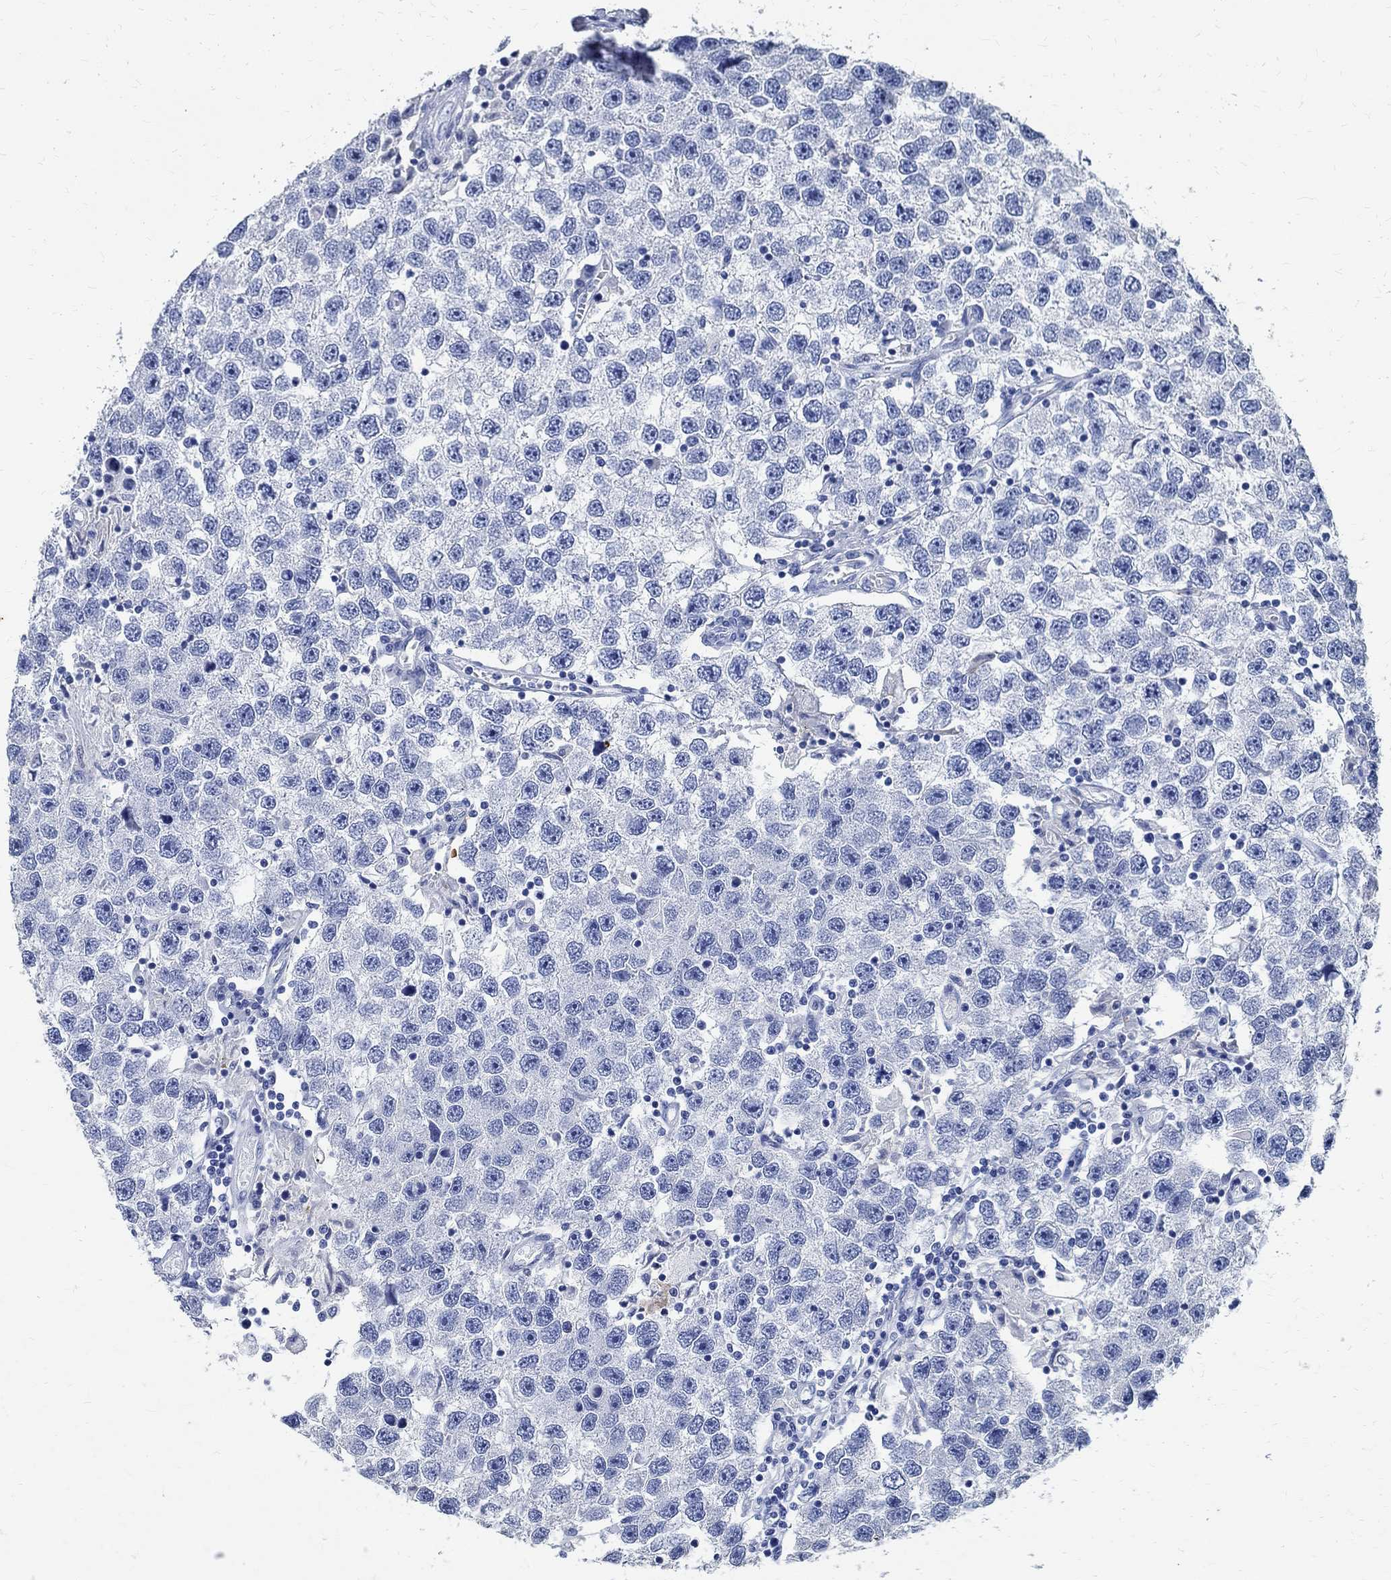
{"staining": {"intensity": "negative", "quantity": "none", "location": "none"}, "tissue": "testis cancer", "cell_type": "Tumor cells", "image_type": "cancer", "snomed": [{"axis": "morphology", "description": "Seminoma, NOS"}, {"axis": "topography", "description": "Testis"}], "caption": "DAB (3,3'-diaminobenzidine) immunohistochemical staining of human testis cancer (seminoma) demonstrates no significant positivity in tumor cells.", "gene": "TMEM221", "patient": {"sex": "male", "age": 26}}